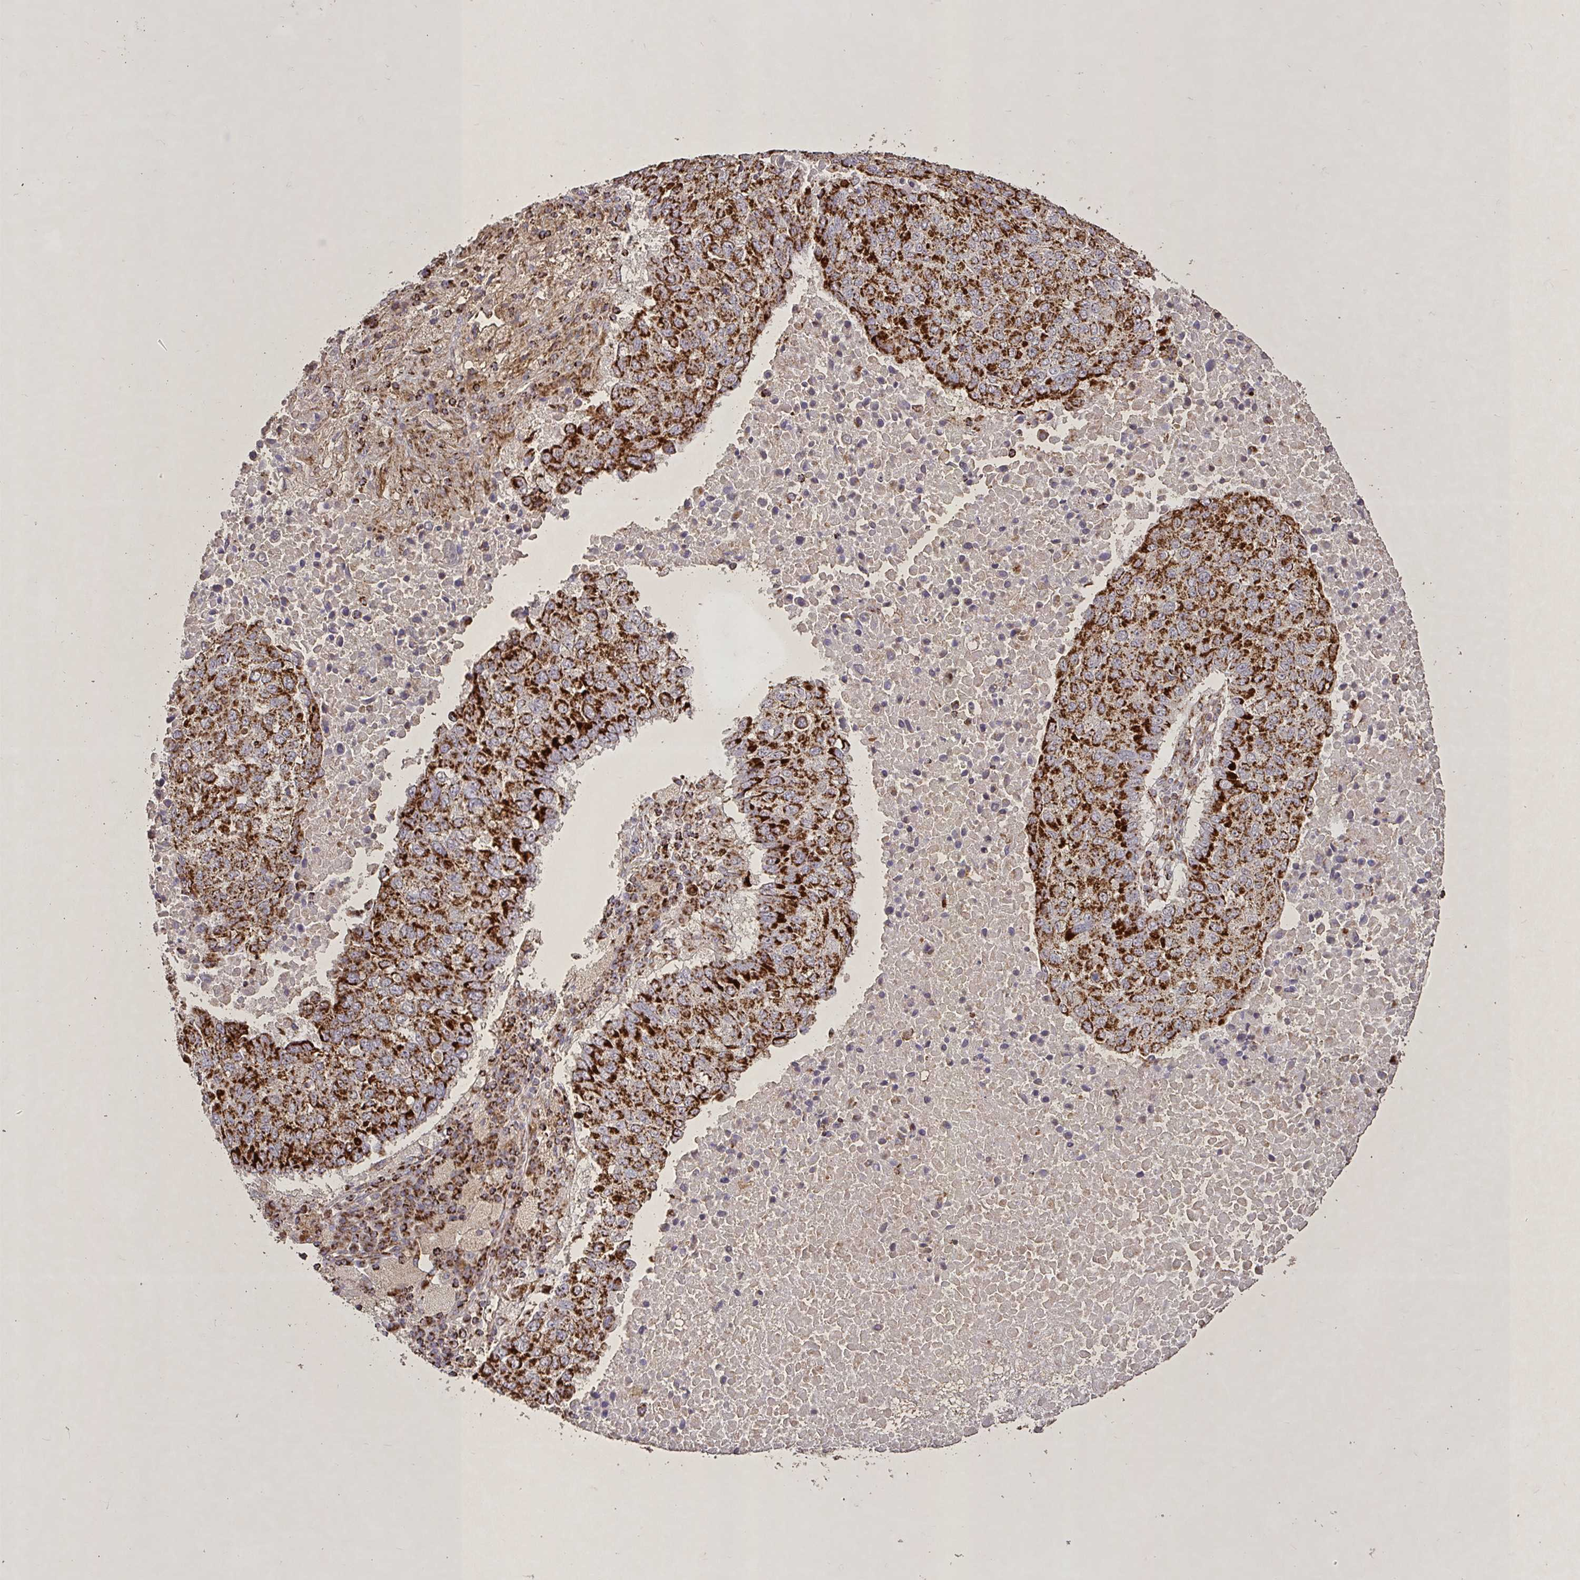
{"staining": {"intensity": "strong", "quantity": ">75%", "location": "cytoplasmic/membranous"}, "tissue": "lung cancer", "cell_type": "Tumor cells", "image_type": "cancer", "snomed": [{"axis": "morphology", "description": "Squamous cell carcinoma, NOS"}, {"axis": "topography", "description": "Lung"}], "caption": "A histopathology image of squamous cell carcinoma (lung) stained for a protein reveals strong cytoplasmic/membranous brown staining in tumor cells. (DAB (3,3'-diaminobenzidine) IHC with brightfield microscopy, high magnification).", "gene": "AGK", "patient": {"sex": "male", "age": 73}}